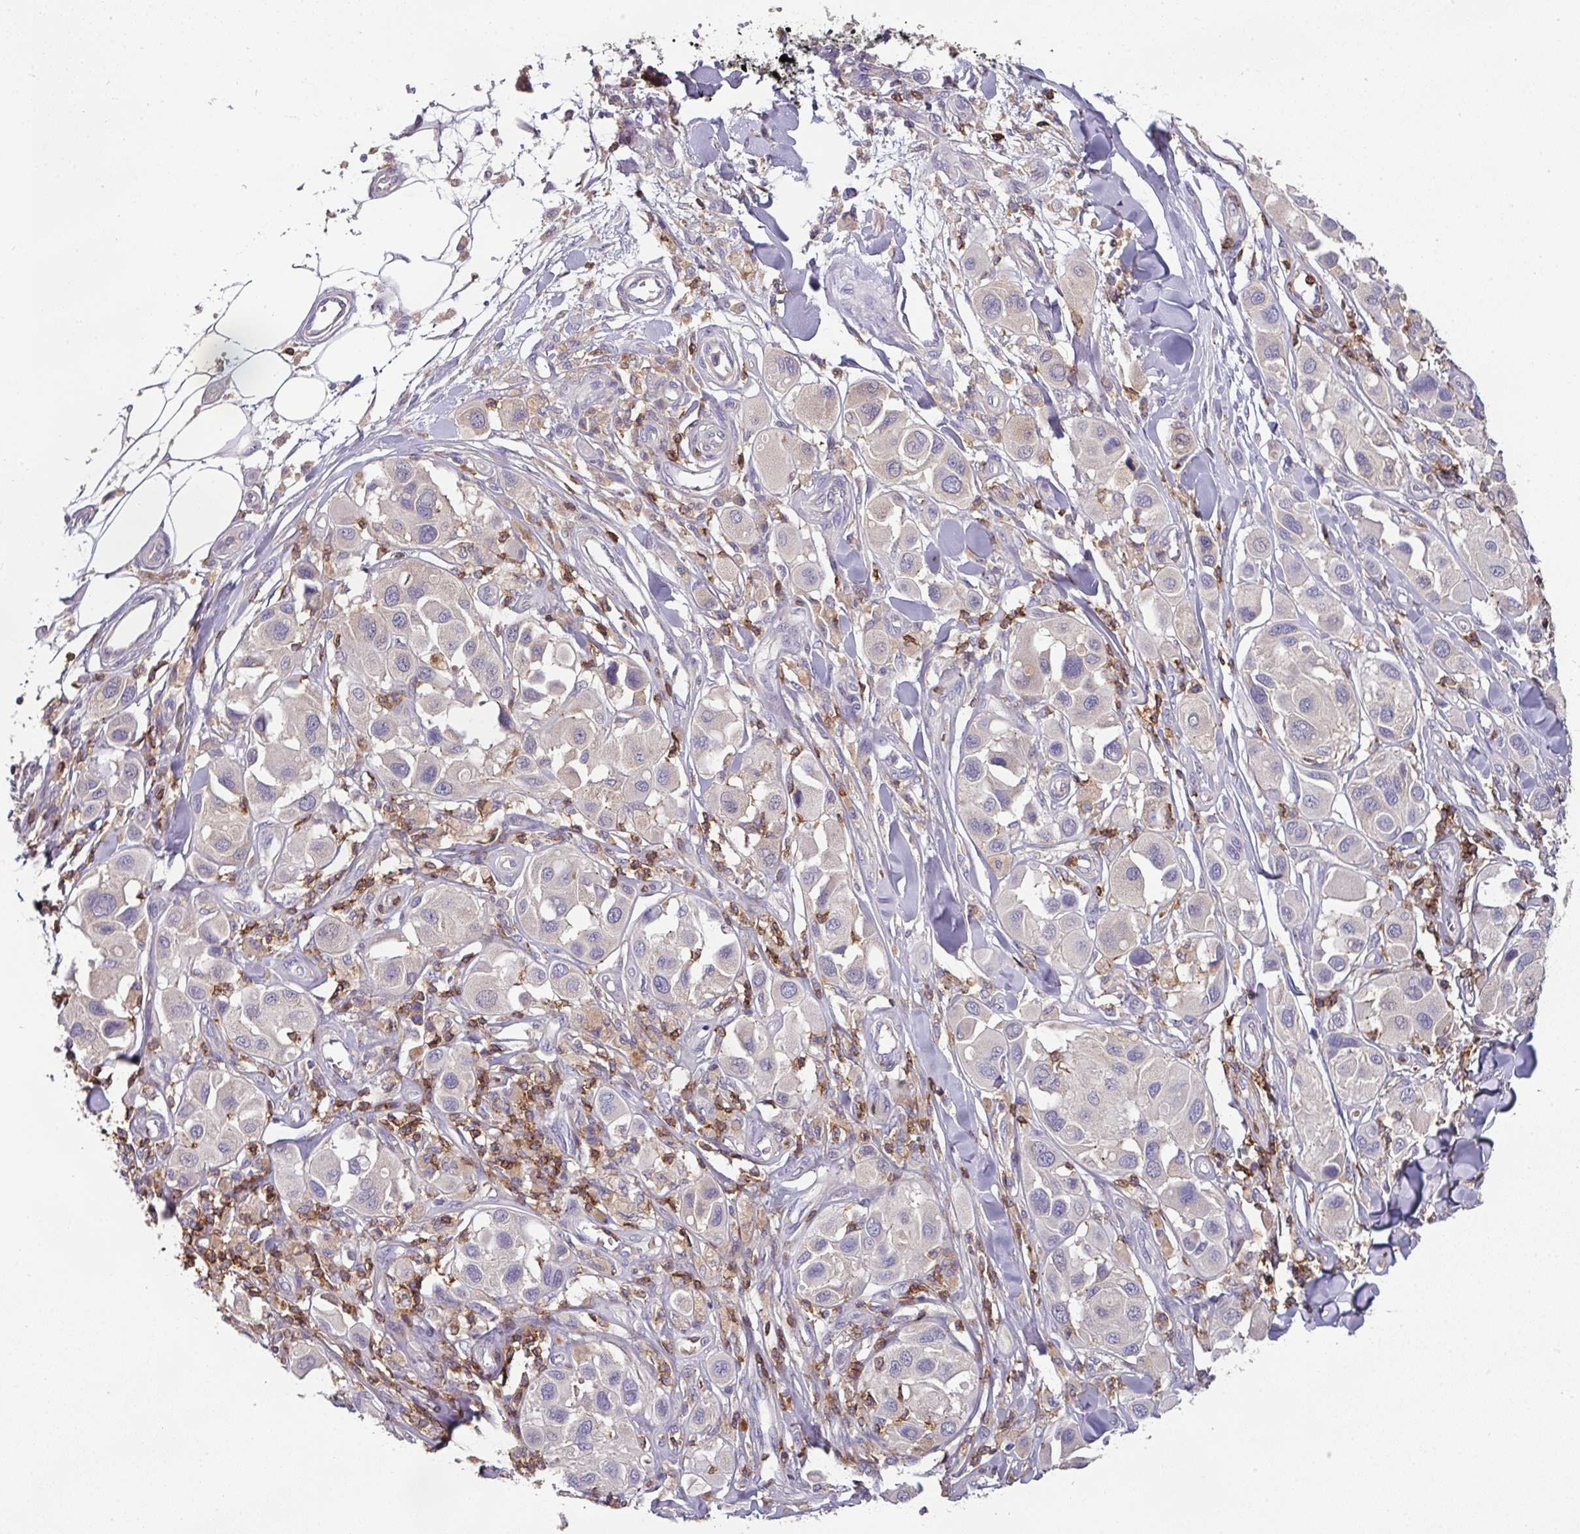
{"staining": {"intensity": "negative", "quantity": "none", "location": "none"}, "tissue": "melanoma", "cell_type": "Tumor cells", "image_type": "cancer", "snomed": [{"axis": "morphology", "description": "Malignant melanoma, Metastatic site"}, {"axis": "topography", "description": "Skin"}], "caption": "Tumor cells show no significant protein staining in malignant melanoma (metastatic site).", "gene": "CD3G", "patient": {"sex": "male", "age": 41}}